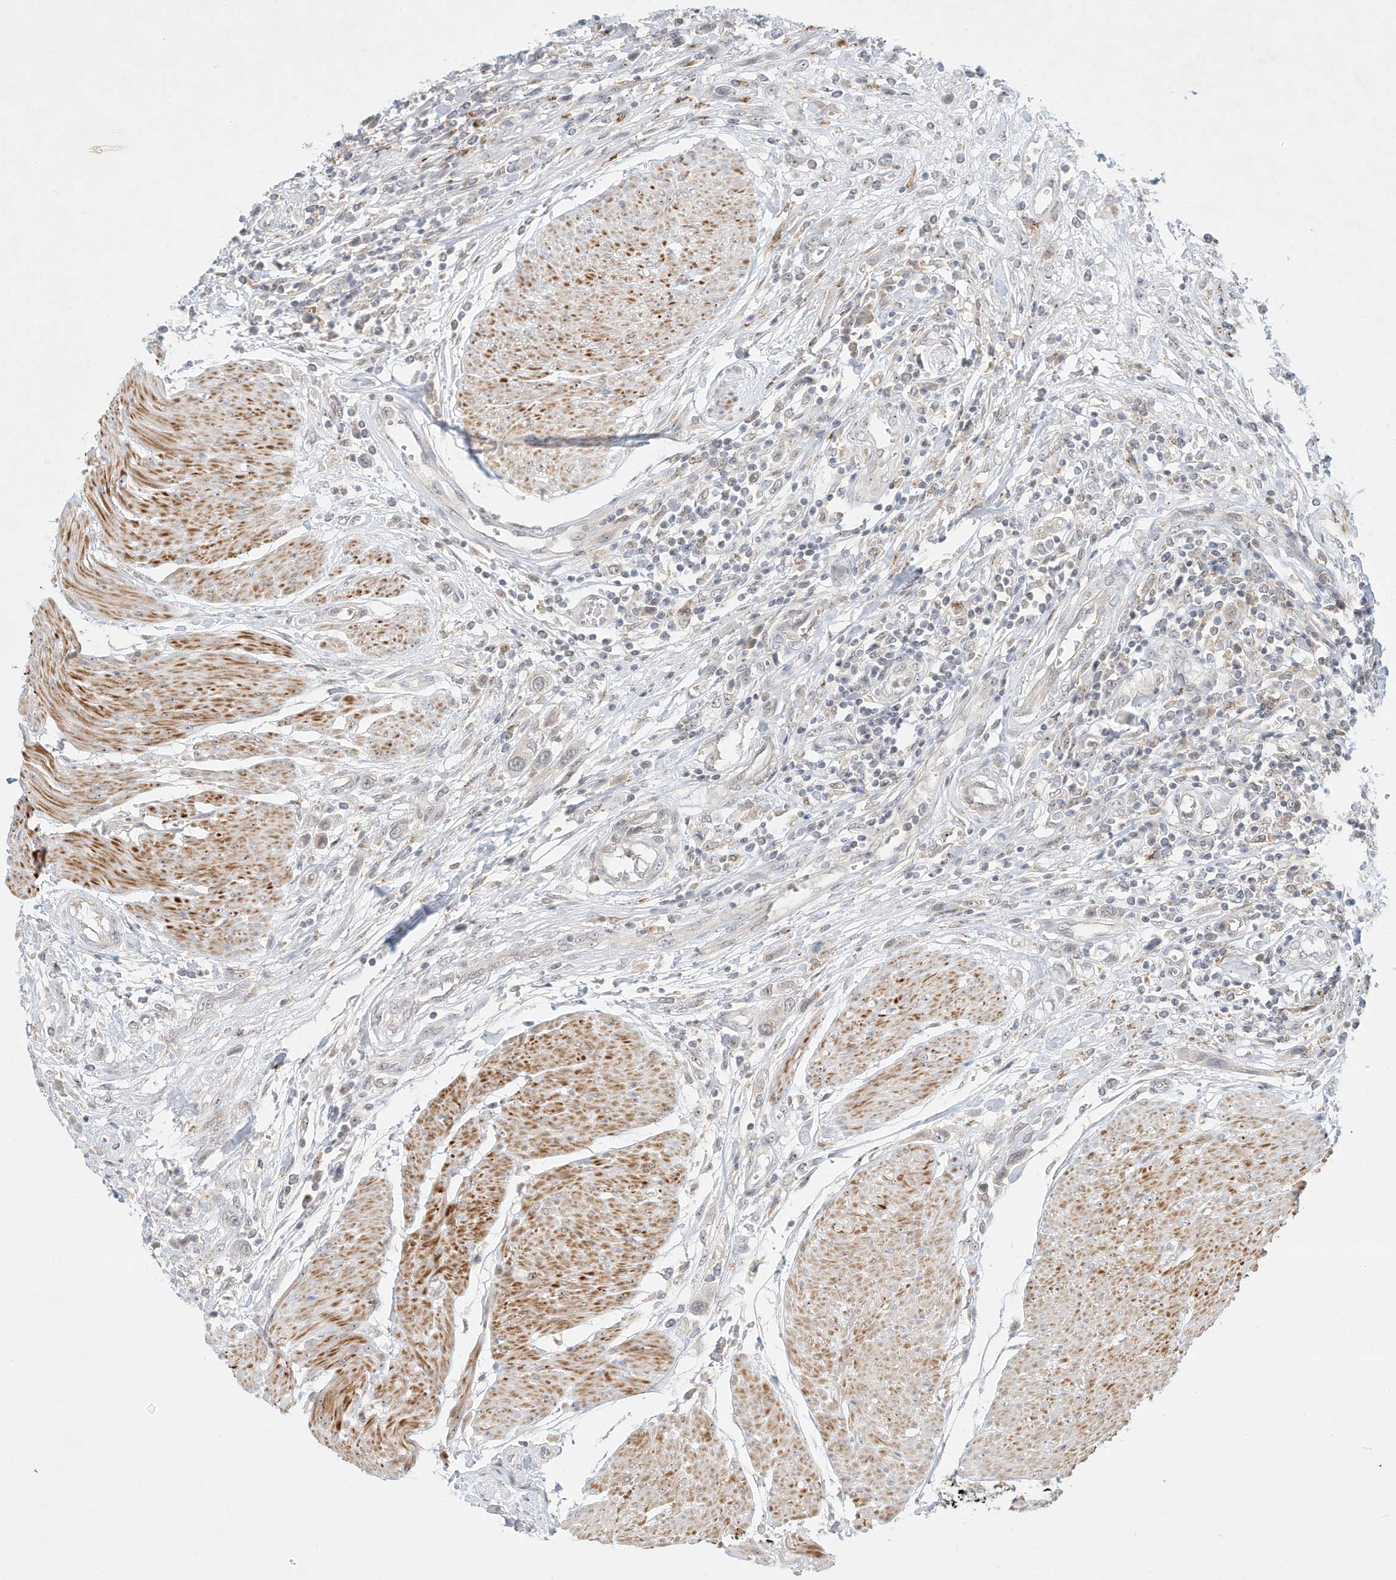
{"staining": {"intensity": "negative", "quantity": "none", "location": "none"}, "tissue": "urothelial cancer", "cell_type": "Tumor cells", "image_type": "cancer", "snomed": [{"axis": "morphology", "description": "Urothelial carcinoma, High grade"}, {"axis": "topography", "description": "Urinary bladder"}], "caption": "This is a image of IHC staining of high-grade urothelial carcinoma, which shows no staining in tumor cells.", "gene": "PAK6", "patient": {"sex": "male", "age": 50}}